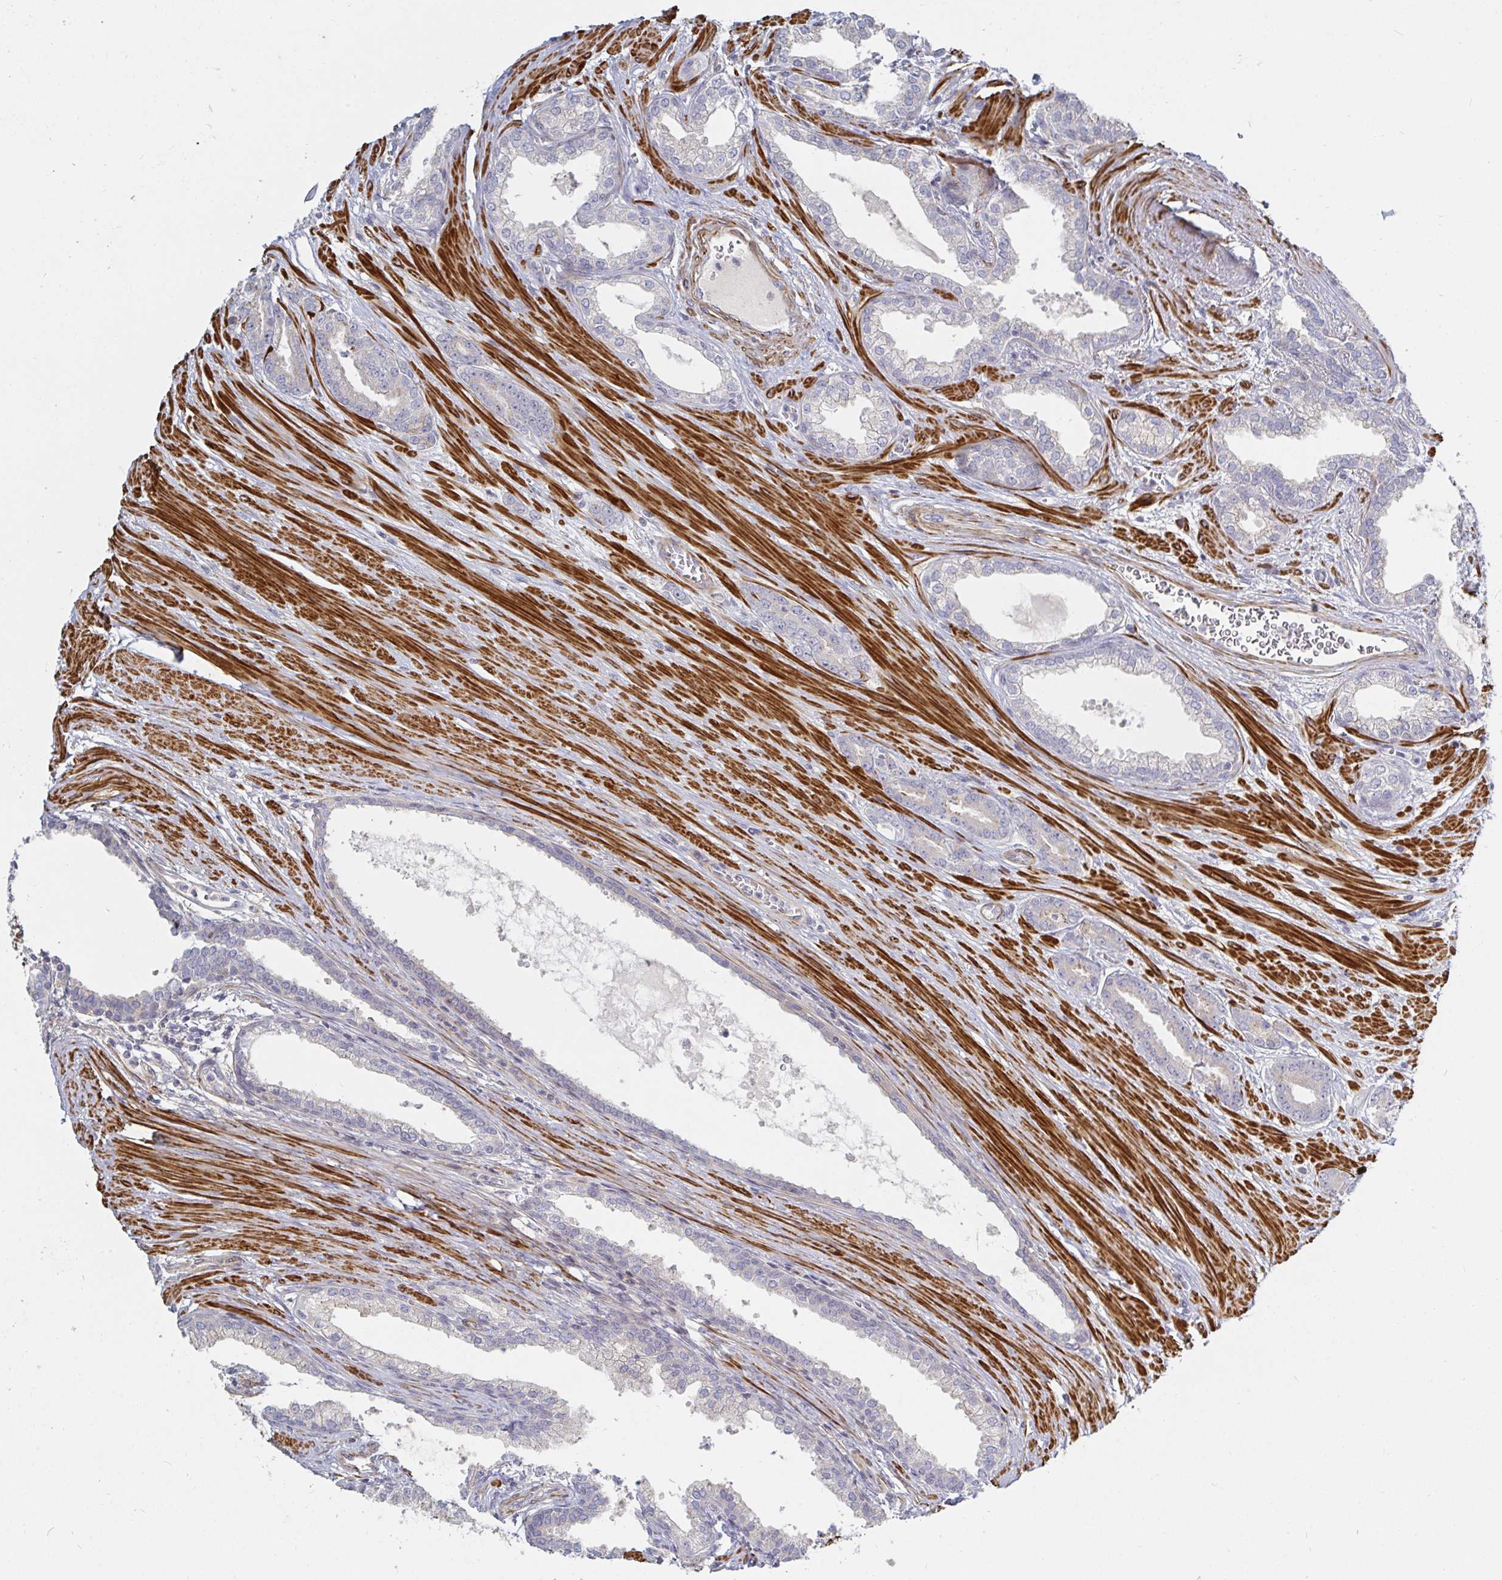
{"staining": {"intensity": "negative", "quantity": "none", "location": "none"}, "tissue": "prostate cancer", "cell_type": "Tumor cells", "image_type": "cancer", "snomed": [{"axis": "morphology", "description": "Adenocarcinoma, High grade"}, {"axis": "topography", "description": "Prostate"}], "caption": "This histopathology image is of adenocarcinoma (high-grade) (prostate) stained with immunohistochemistry (IHC) to label a protein in brown with the nuclei are counter-stained blue. There is no expression in tumor cells.", "gene": "SSH2", "patient": {"sex": "male", "age": 60}}